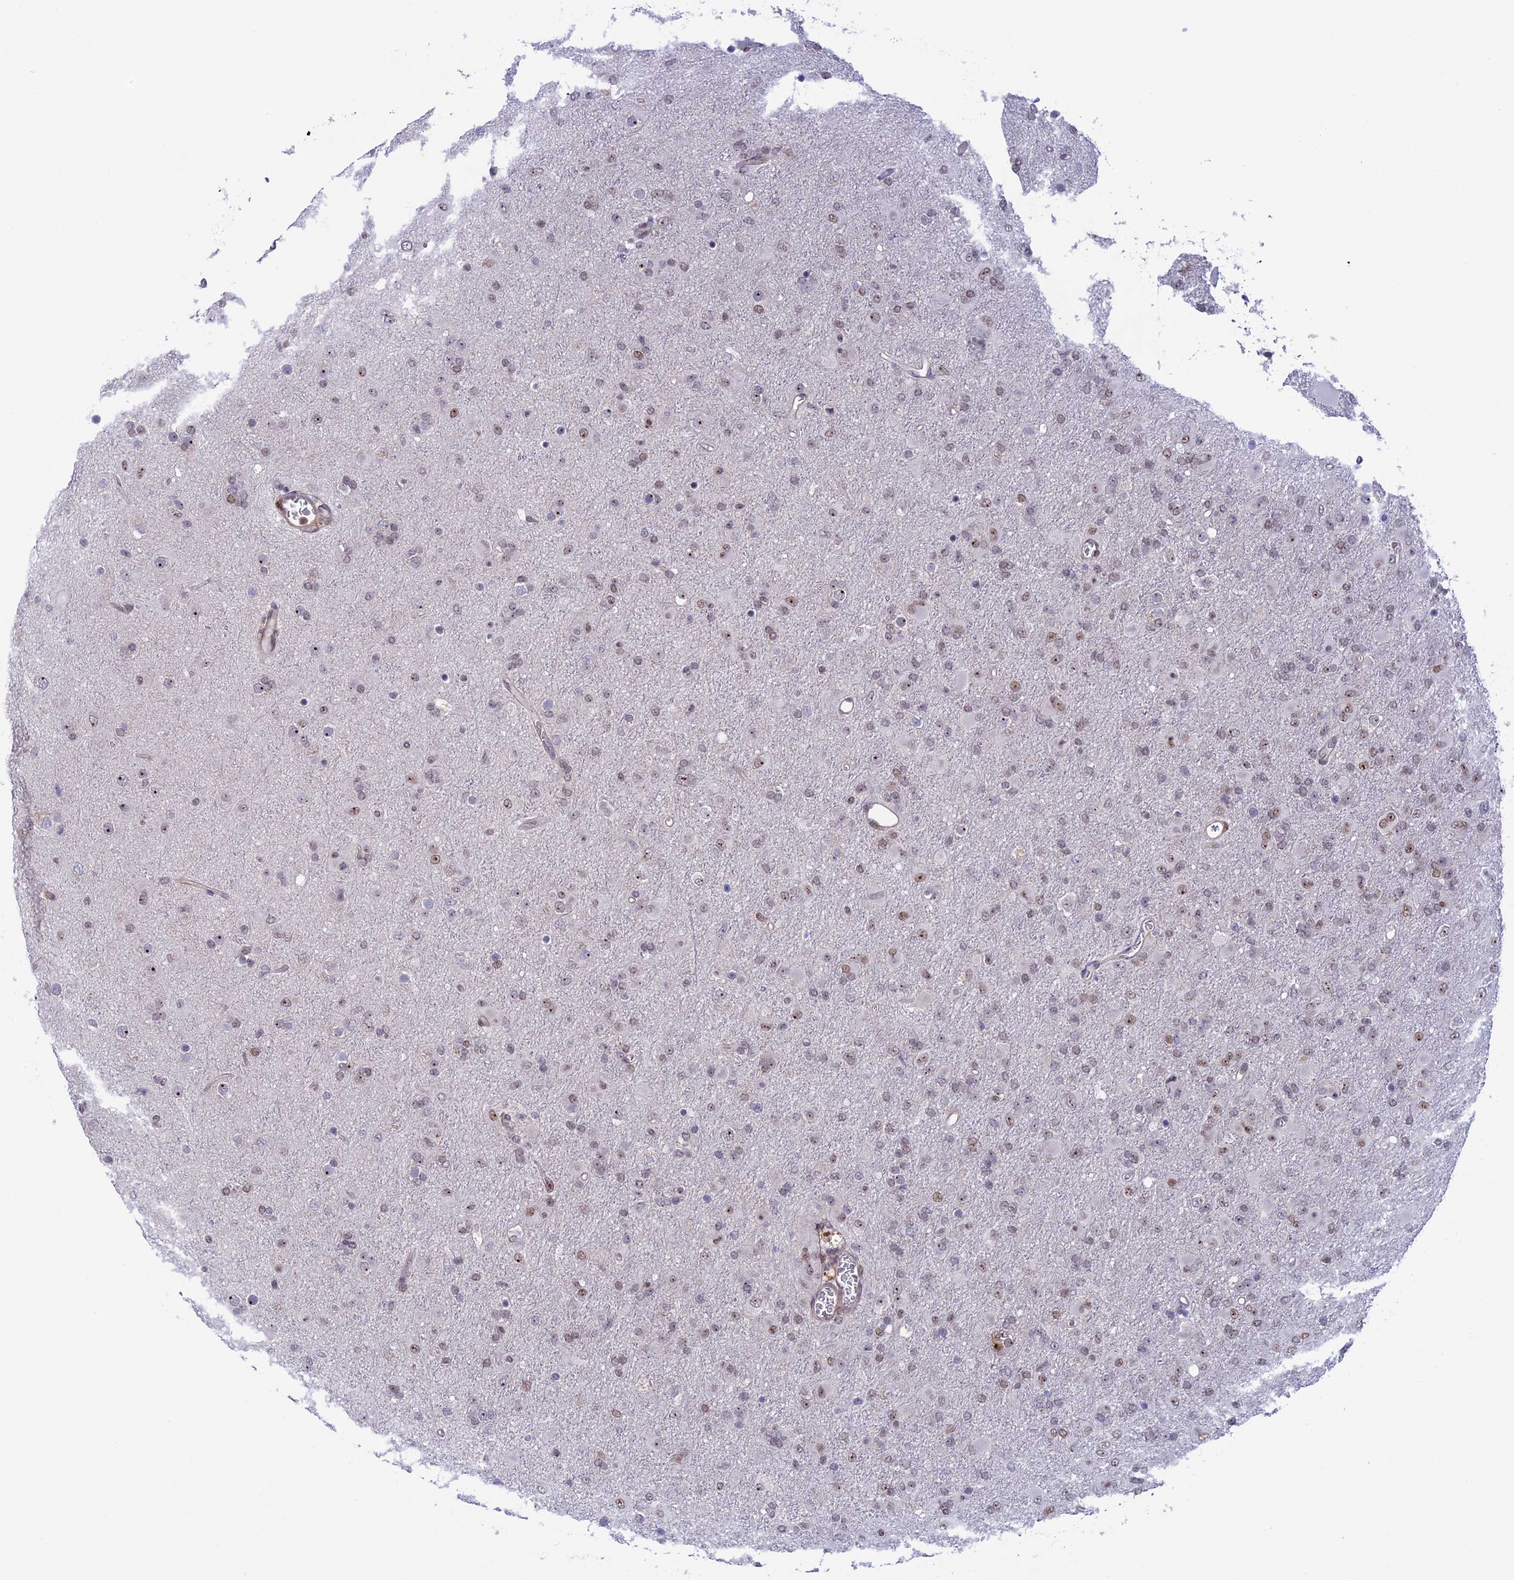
{"staining": {"intensity": "weak", "quantity": ">75%", "location": "nuclear"}, "tissue": "glioma", "cell_type": "Tumor cells", "image_type": "cancer", "snomed": [{"axis": "morphology", "description": "Glioma, malignant, Low grade"}, {"axis": "topography", "description": "Brain"}], "caption": "Glioma stained for a protein displays weak nuclear positivity in tumor cells.", "gene": "CCDC86", "patient": {"sex": "male", "age": 65}}